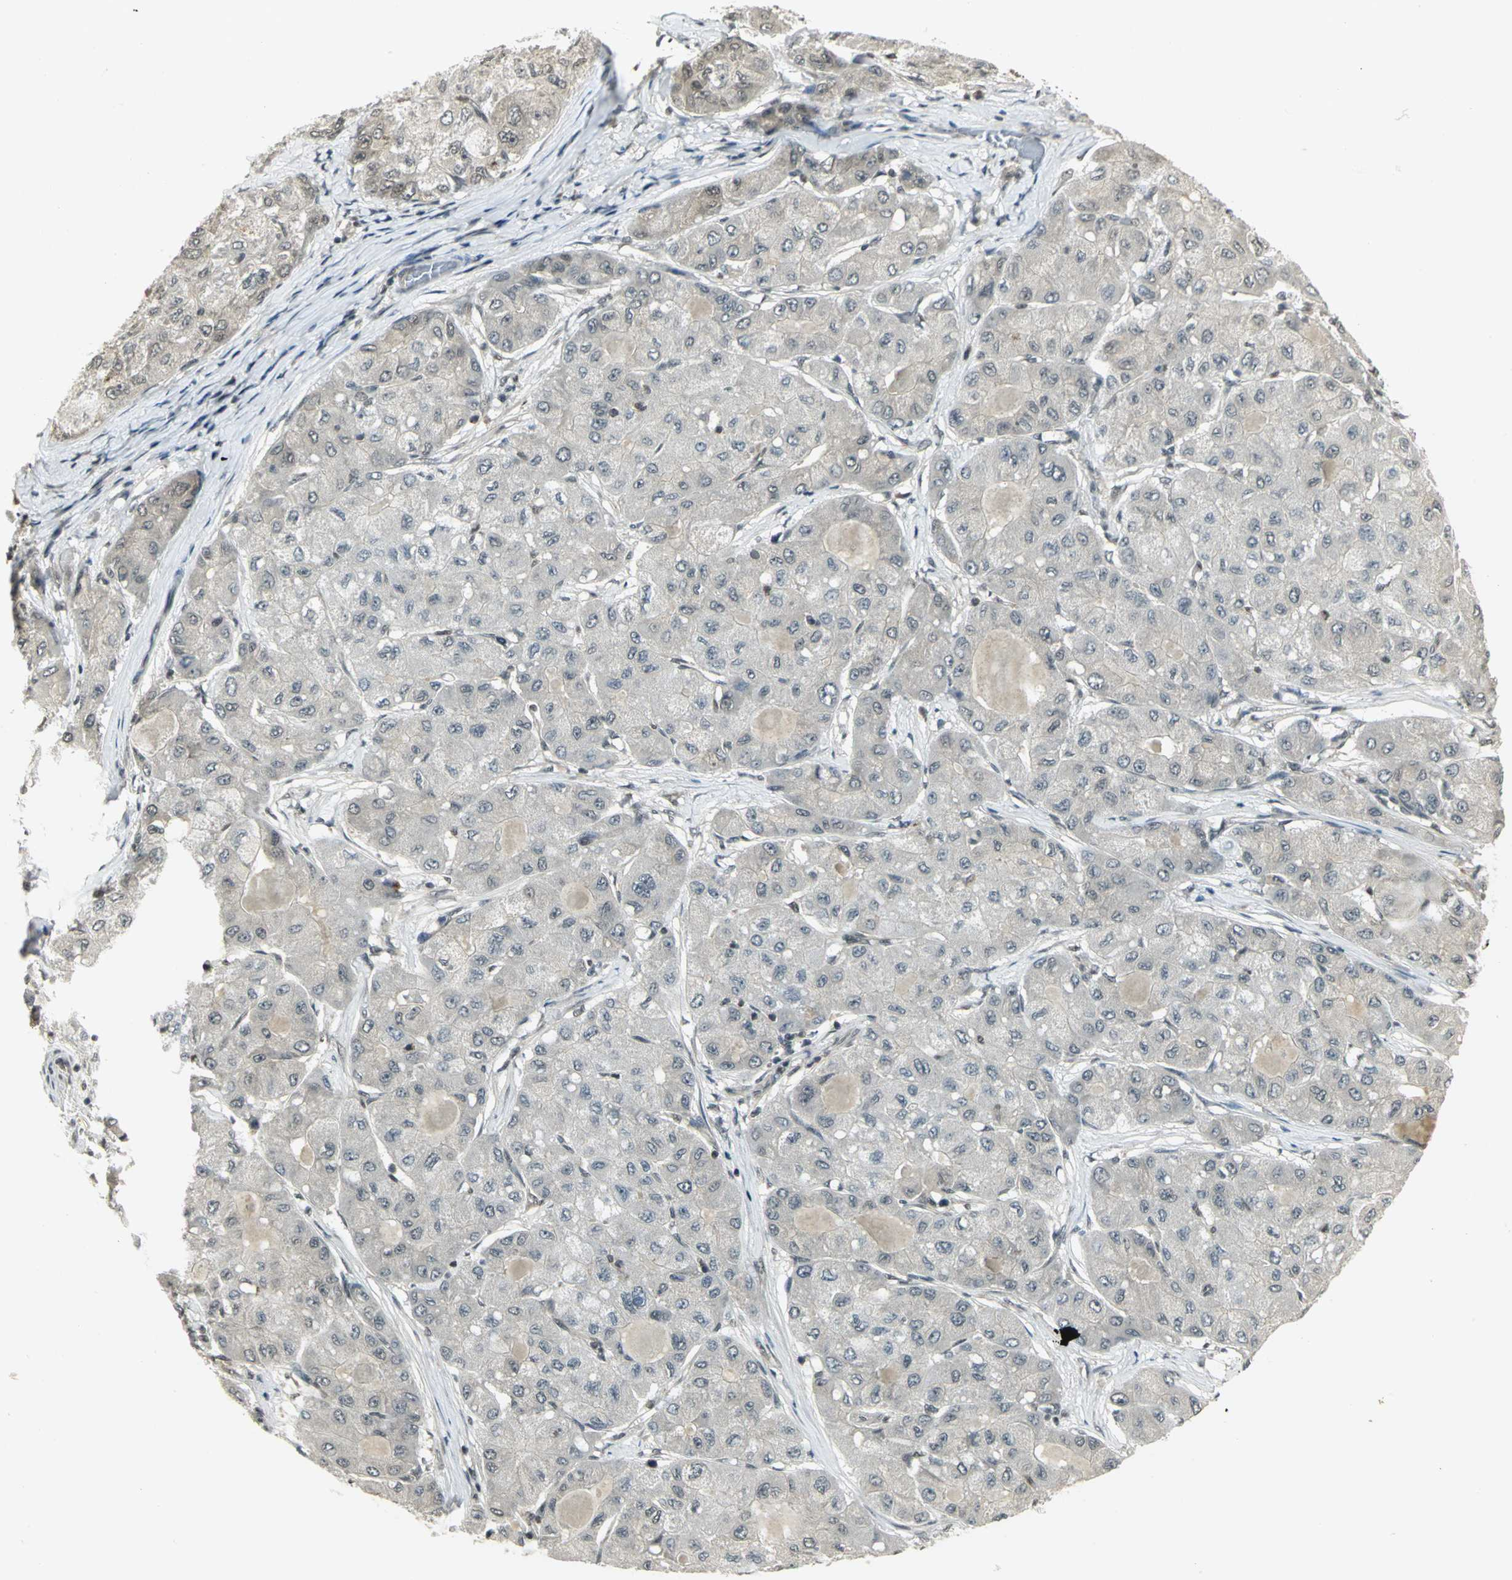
{"staining": {"intensity": "negative", "quantity": "none", "location": "none"}, "tissue": "liver cancer", "cell_type": "Tumor cells", "image_type": "cancer", "snomed": [{"axis": "morphology", "description": "Carcinoma, Hepatocellular, NOS"}, {"axis": "topography", "description": "Liver"}], "caption": "Immunohistochemical staining of liver cancer (hepatocellular carcinoma) demonstrates no significant staining in tumor cells.", "gene": "CDC34", "patient": {"sex": "male", "age": 80}}